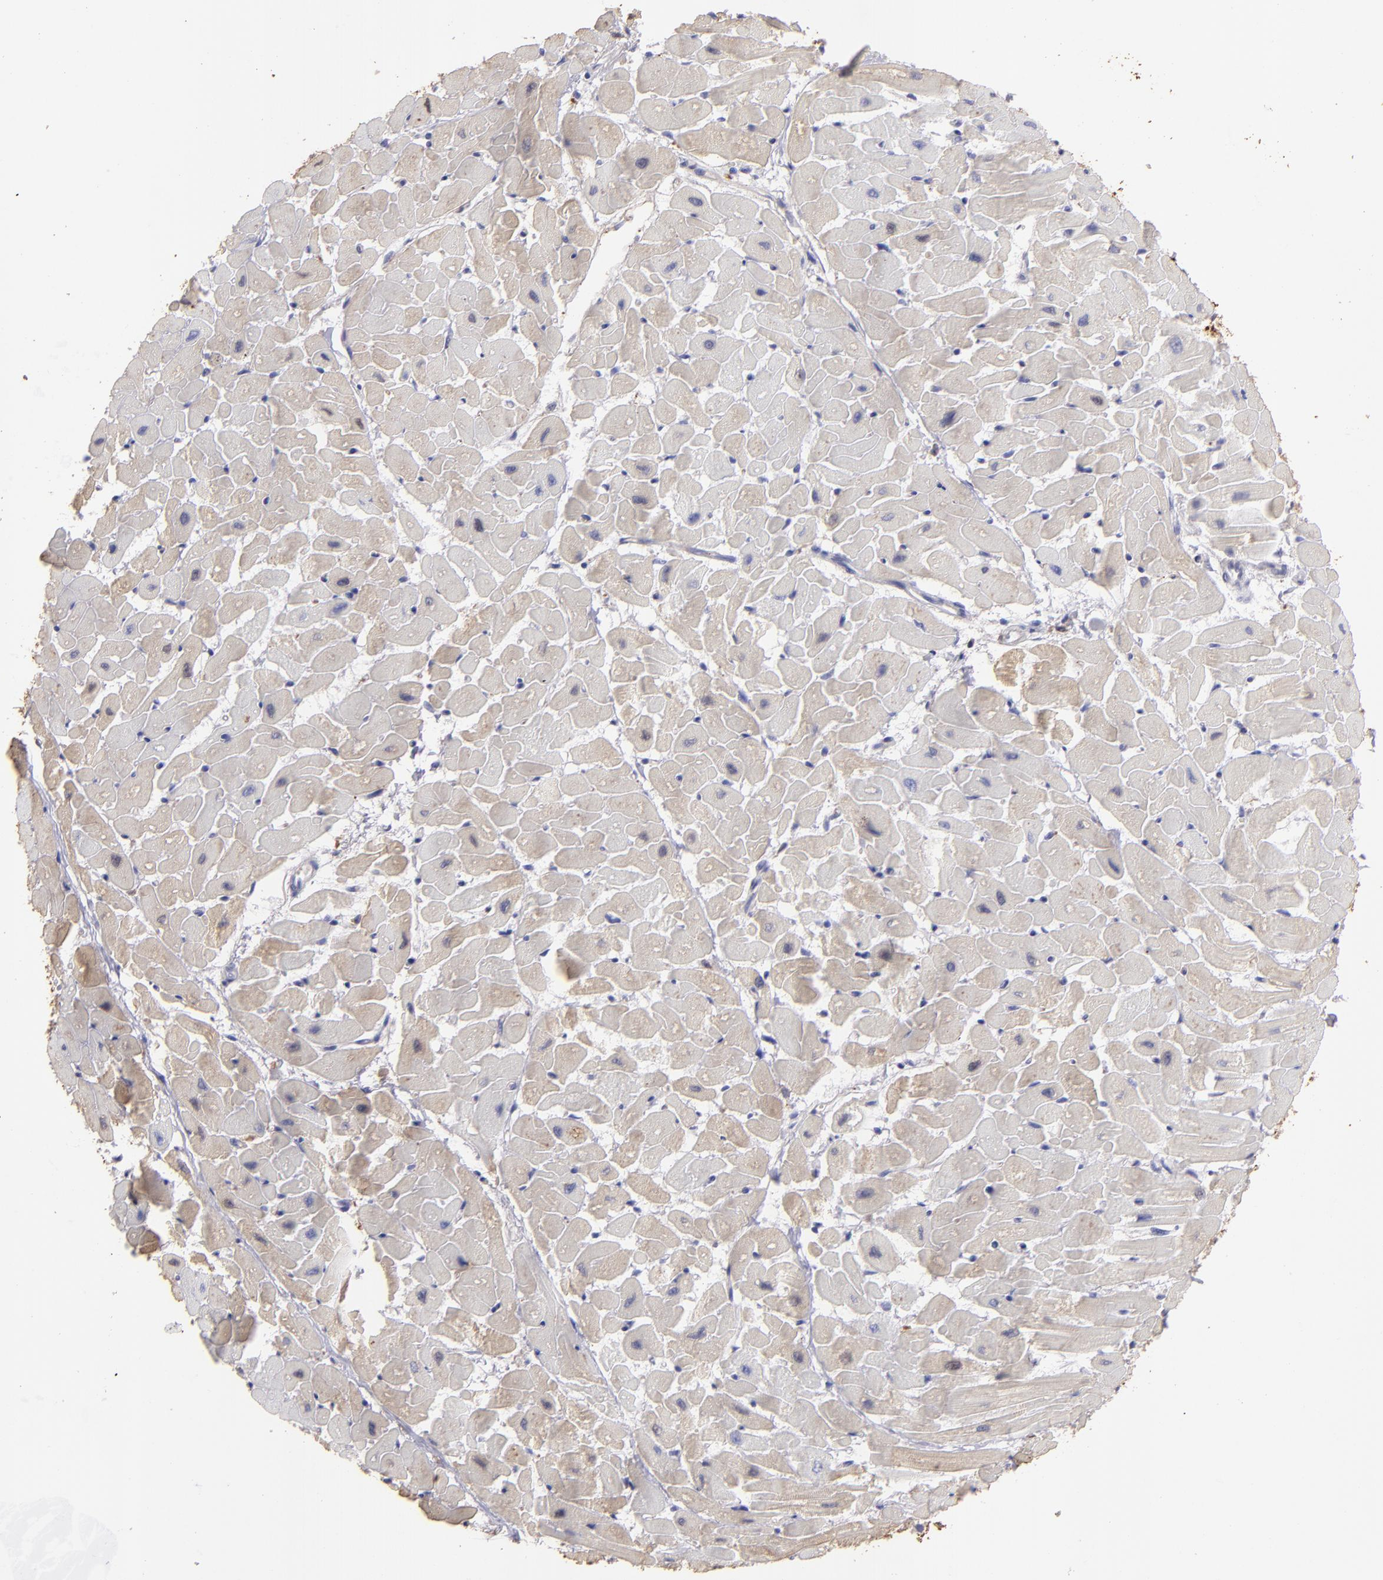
{"staining": {"intensity": "weak", "quantity": "25%-75%", "location": "cytoplasmic/membranous"}, "tissue": "heart muscle", "cell_type": "Cardiomyocytes", "image_type": "normal", "snomed": [{"axis": "morphology", "description": "Normal tissue, NOS"}, {"axis": "topography", "description": "Heart"}], "caption": "The micrograph shows a brown stain indicating the presence of a protein in the cytoplasmic/membranous of cardiomyocytes in heart muscle.", "gene": "FGB", "patient": {"sex": "female", "age": 19}}